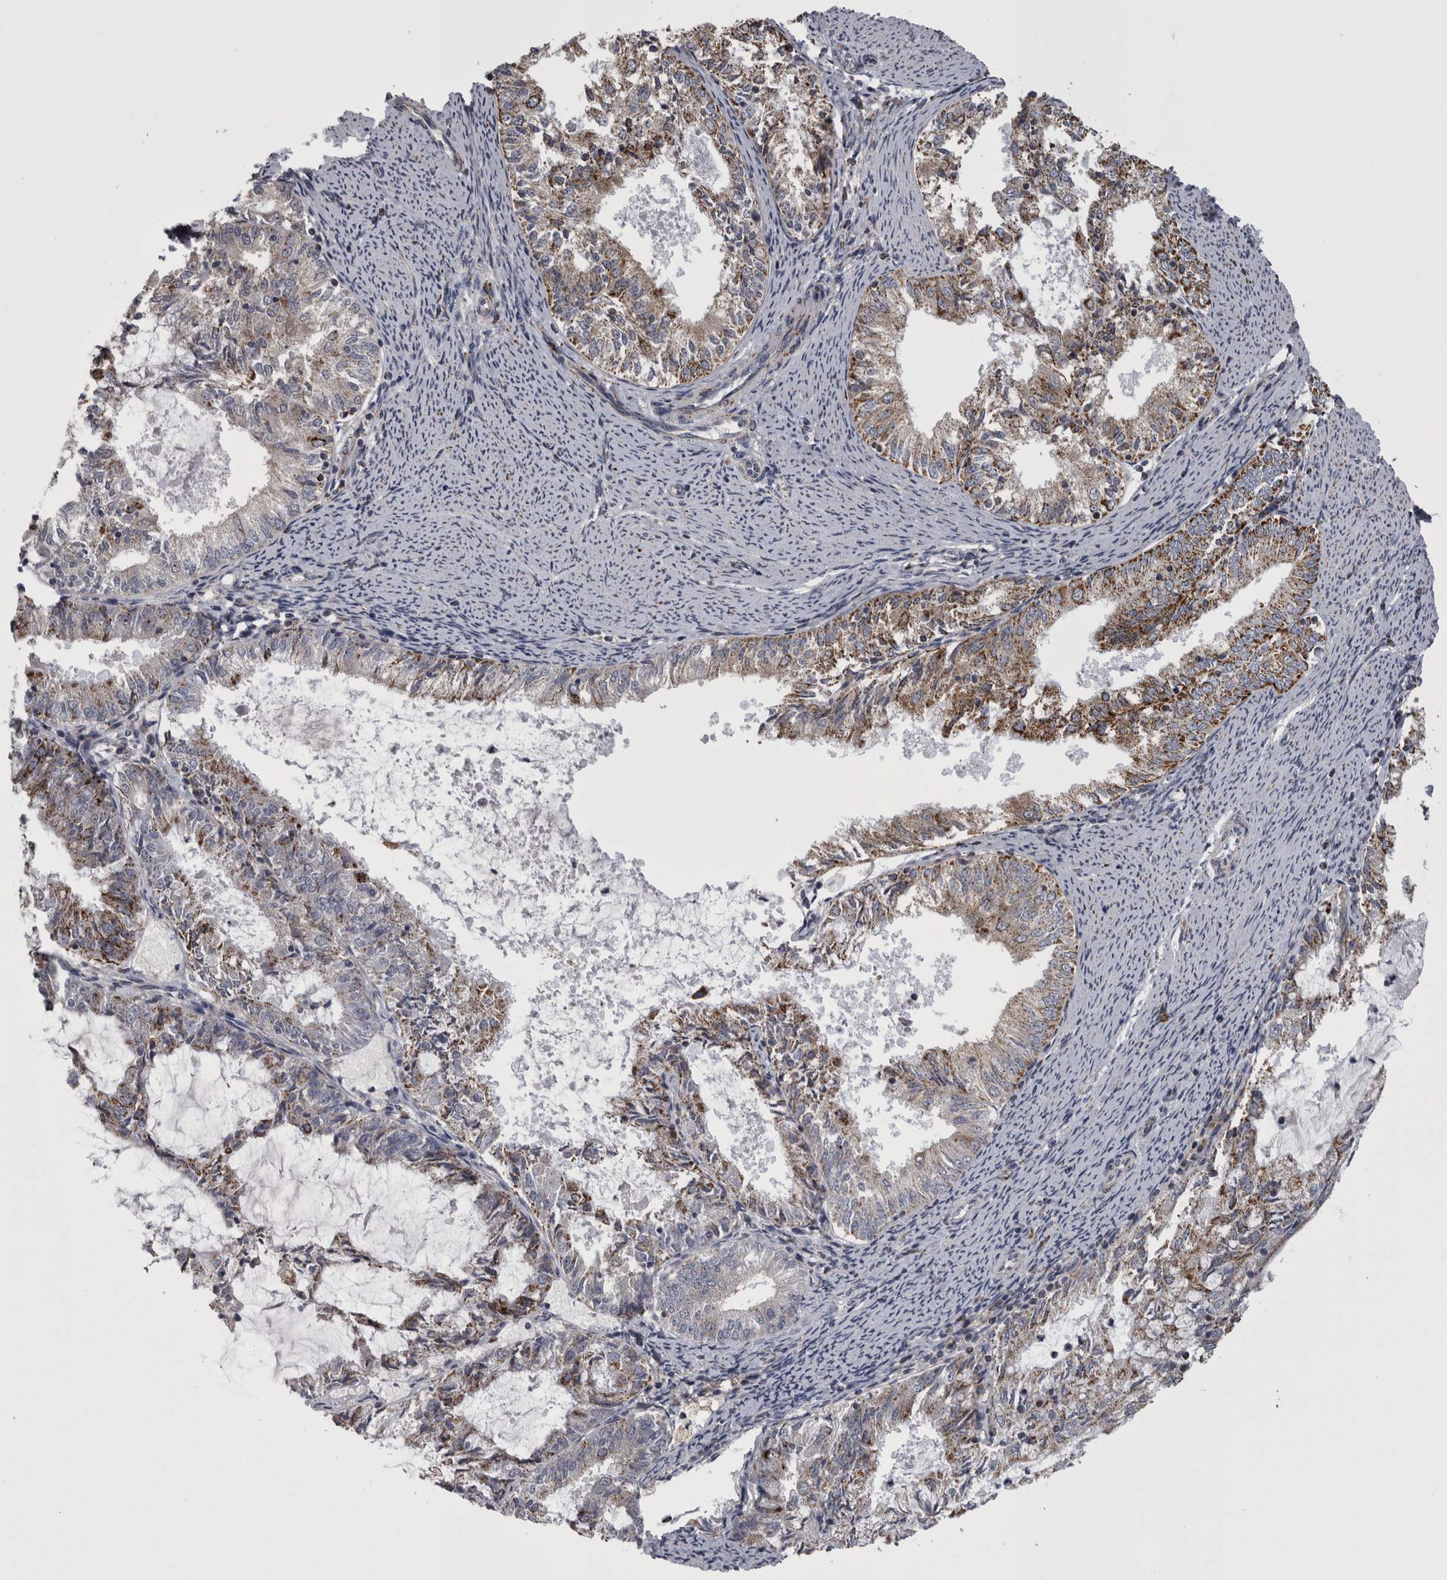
{"staining": {"intensity": "moderate", "quantity": ">75%", "location": "cytoplasmic/membranous"}, "tissue": "endometrial cancer", "cell_type": "Tumor cells", "image_type": "cancer", "snomed": [{"axis": "morphology", "description": "Adenocarcinoma, NOS"}, {"axis": "topography", "description": "Endometrium"}], "caption": "This is an image of IHC staining of endometrial cancer (adenocarcinoma), which shows moderate expression in the cytoplasmic/membranous of tumor cells.", "gene": "MDH2", "patient": {"sex": "female", "age": 57}}